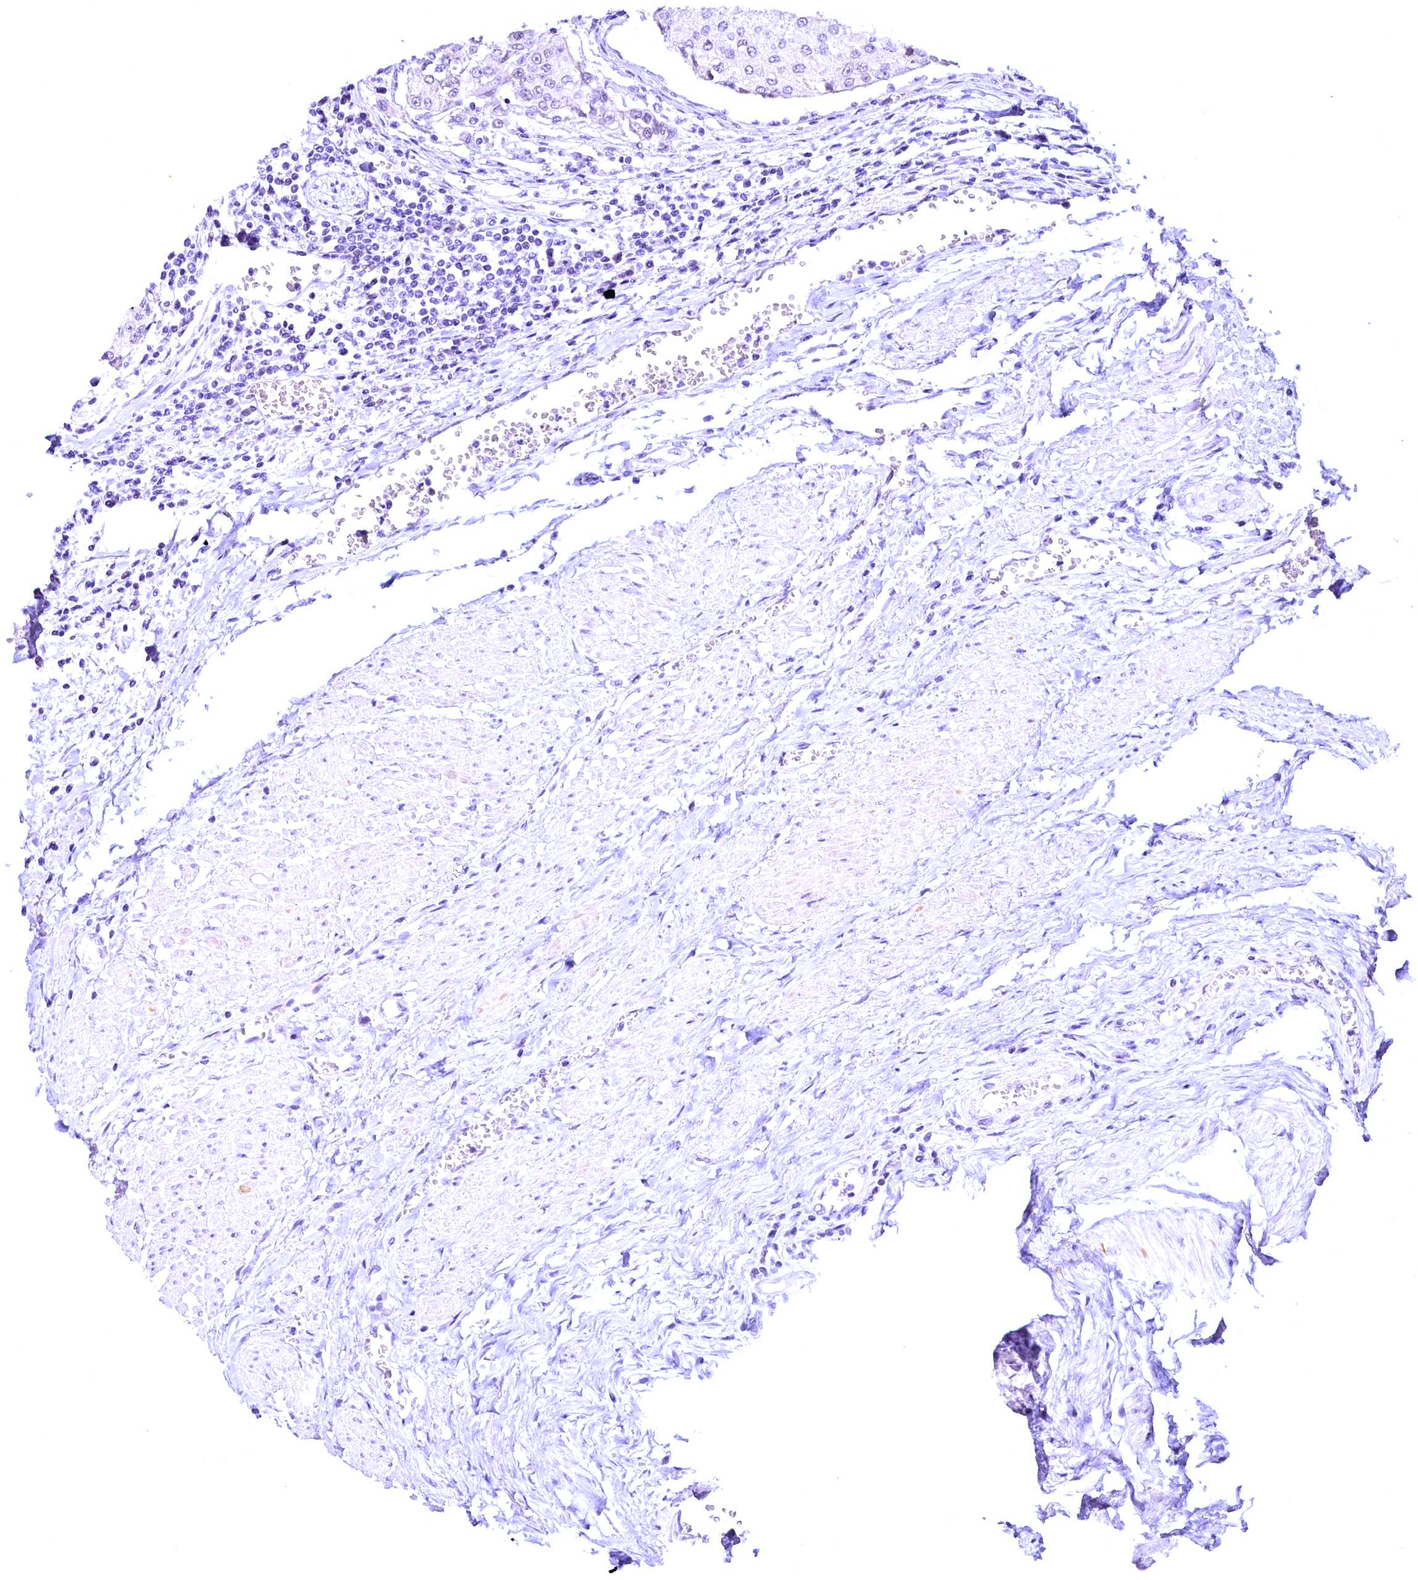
{"staining": {"intensity": "negative", "quantity": "none", "location": "none"}, "tissue": "urothelial cancer", "cell_type": "Tumor cells", "image_type": "cancer", "snomed": [{"axis": "morphology", "description": "Urothelial carcinoma, High grade"}, {"axis": "topography", "description": "Urinary bladder"}], "caption": "The image exhibits no significant staining in tumor cells of urothelial cancer. Nuclei are stained in blue.", "gene": "CCDC106", "patient": {"sex": "female", "age": 85}}